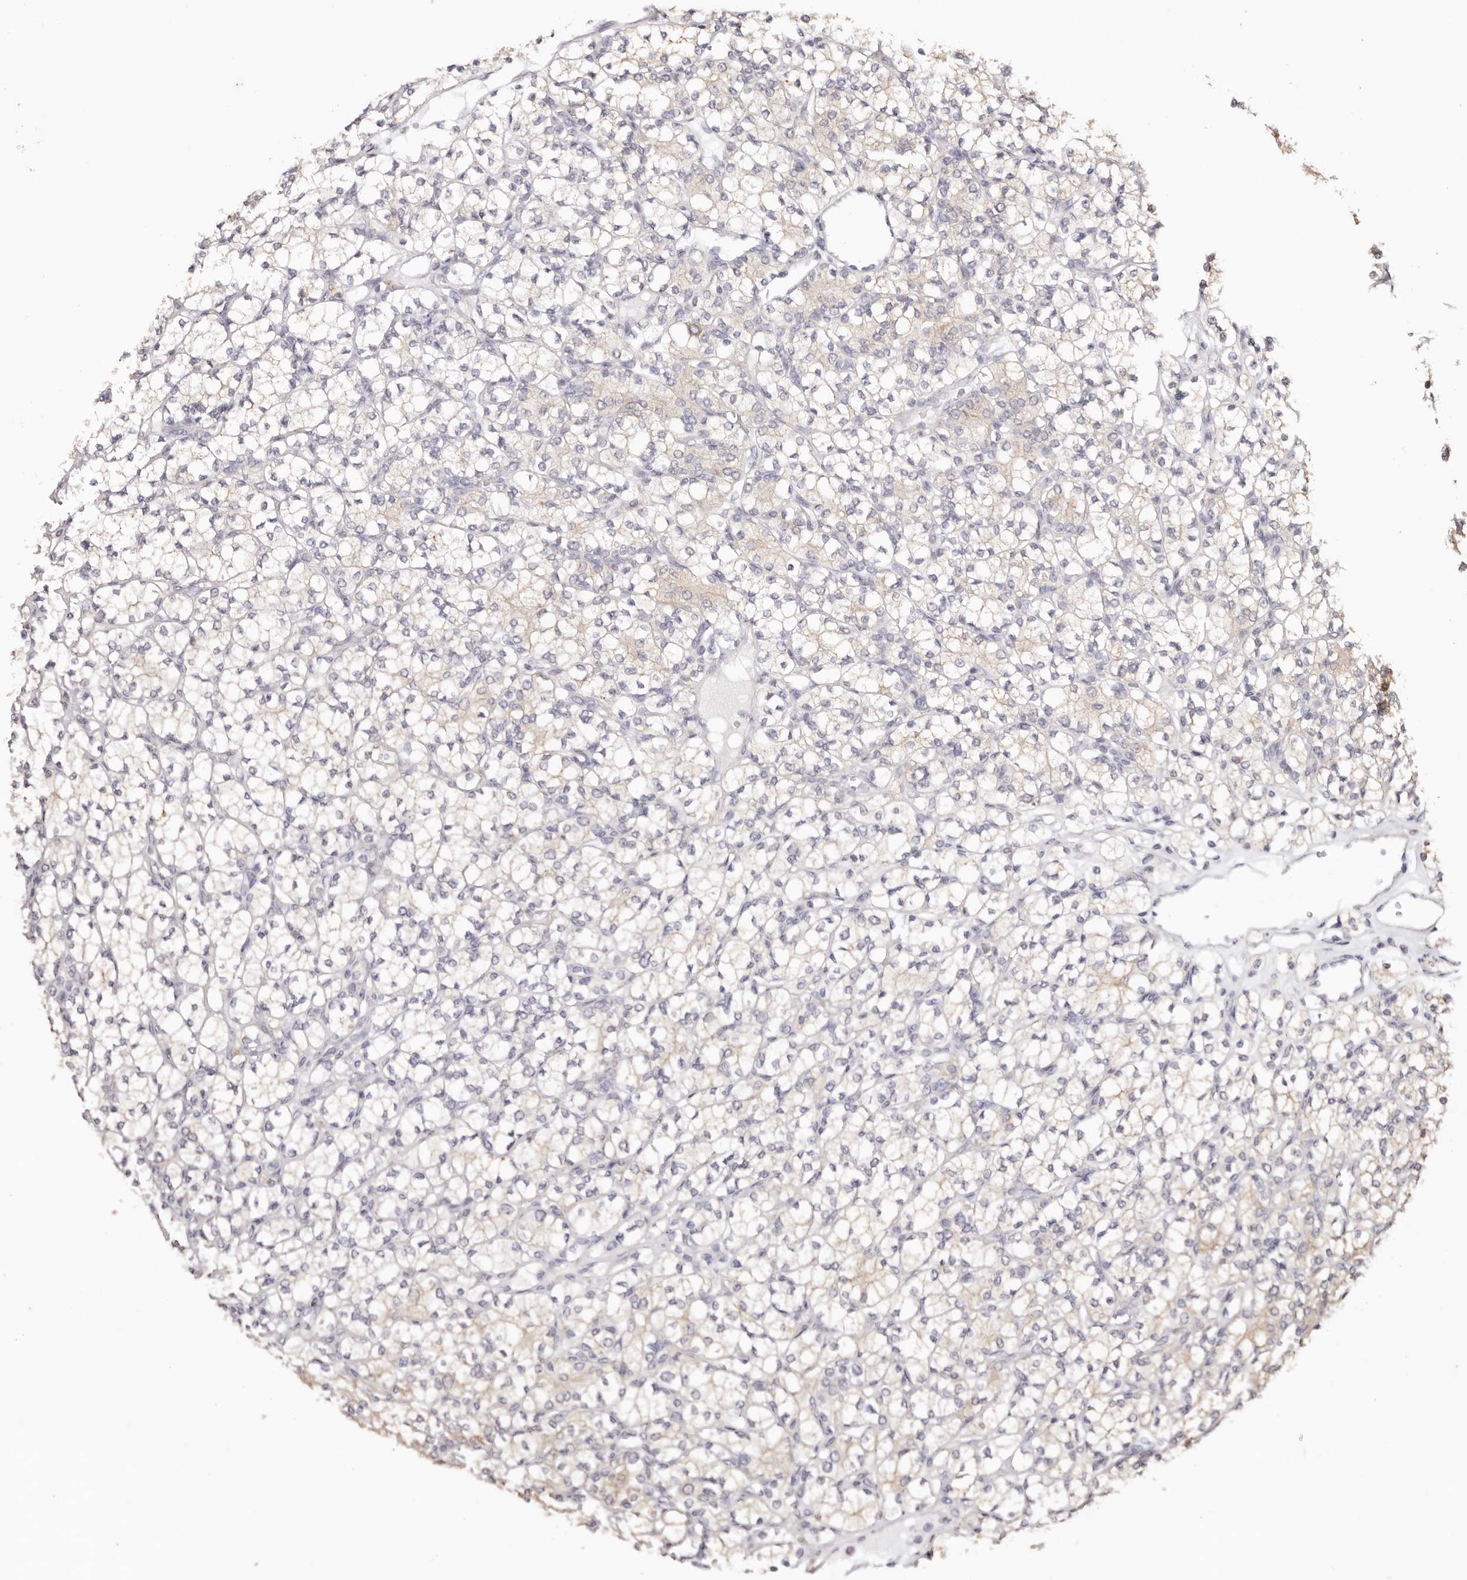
{"staining": {"intensity": "weak", "quantity": "25%-75%", "location": "cytoplasmic/membranous"}, "tissue": "renal cancer", "cell_type": "Tumor cells", "image_type": "cancer", "snomed": [{"axis": "morphology", "description": "Adenocarcinoma, NOS"}, {"axis": "topography", "description": "Kidney"}], "caption": "Adenocarcinoma (renal) stained with DAB IHC demonstrates low levels of weak cytoplasmic/membranous positivity in about 25%-75% of tumor cells.", "gene": "TYW3", "patient": {"sex": "male", "age": 77}}